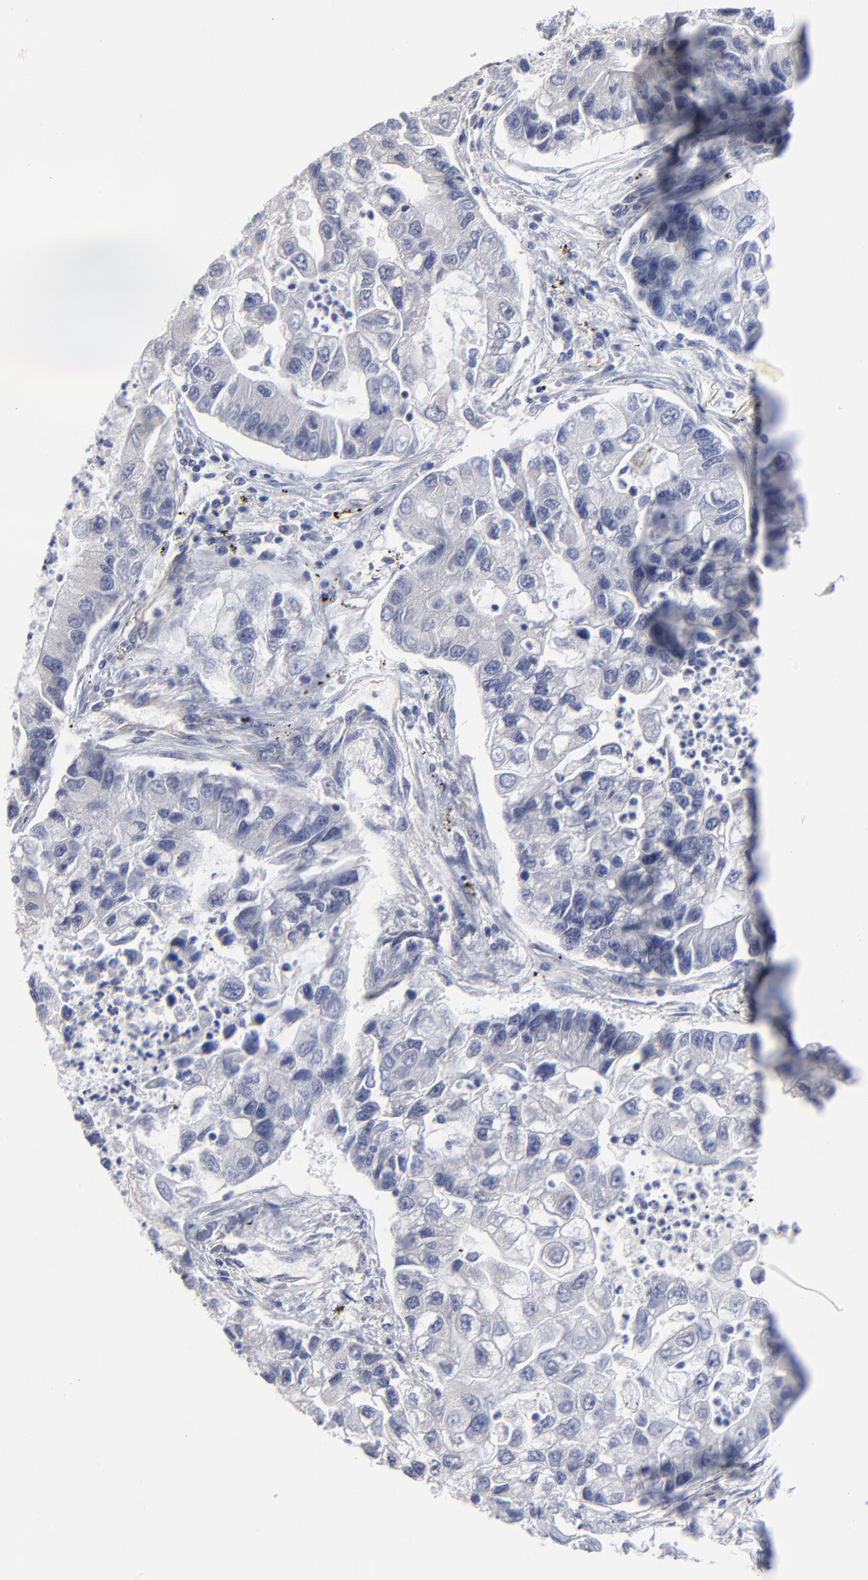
{"staining": {"intensity": "negative", "quantity": "none", "location": "none"}, "tissue": "lung cancer", "cell_type": "Tumor cells", "image_type": "cancer", "snomed": [{"axis": "morphology", "description": "Adenocarcinoma, NOS"}, {"axis": "topography", "description": "Lung"}], "caption": "DAB immunohistochemical staining of human lung adenocarcinoma shows no significant staining in tumor cells.", "gene": "MAGEA10", "patient": {"sex": "female", "age": 51}}